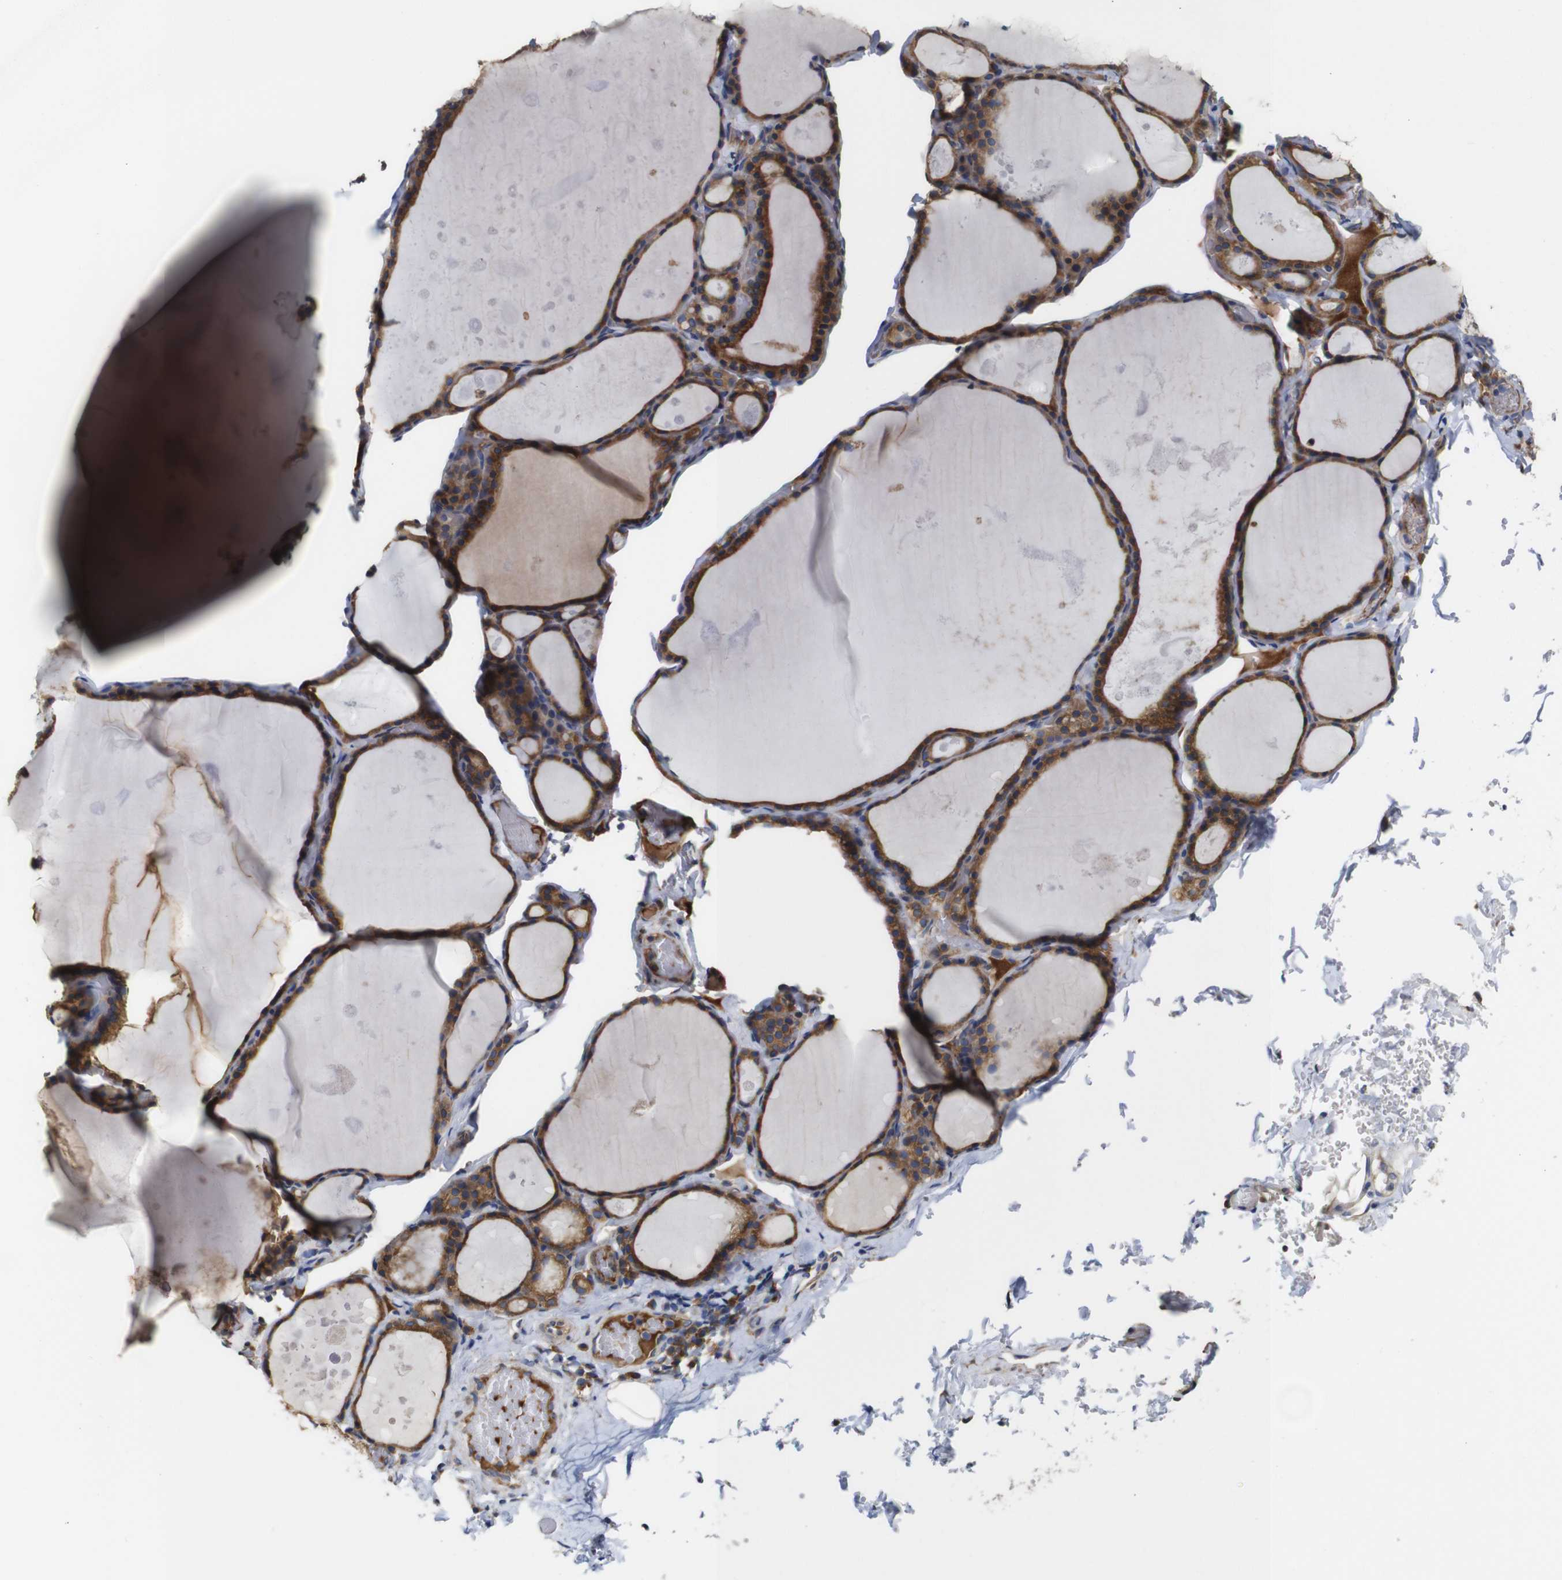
{"staining": {"intensity": "strong", "quantity": ">75%", "location": "cytoplasmic/membranous"}, "tissue": "thyroid gland", "cell_type": "Glandular cells", "image_type": "normal", "snomed": [{"axis": "morphology", "description": "Normal tissue, NOS"}, {"axis": "topography", "description": "Thyroid gland"}], "caption": "Thyroid gland was stained to show a protein in brown. There is high levels of strong cytoplasmic/membranous positivity in about >75% of glandular cells.", "gene": "CLCC1", "patient": {"sex": "male", "age": 56}}